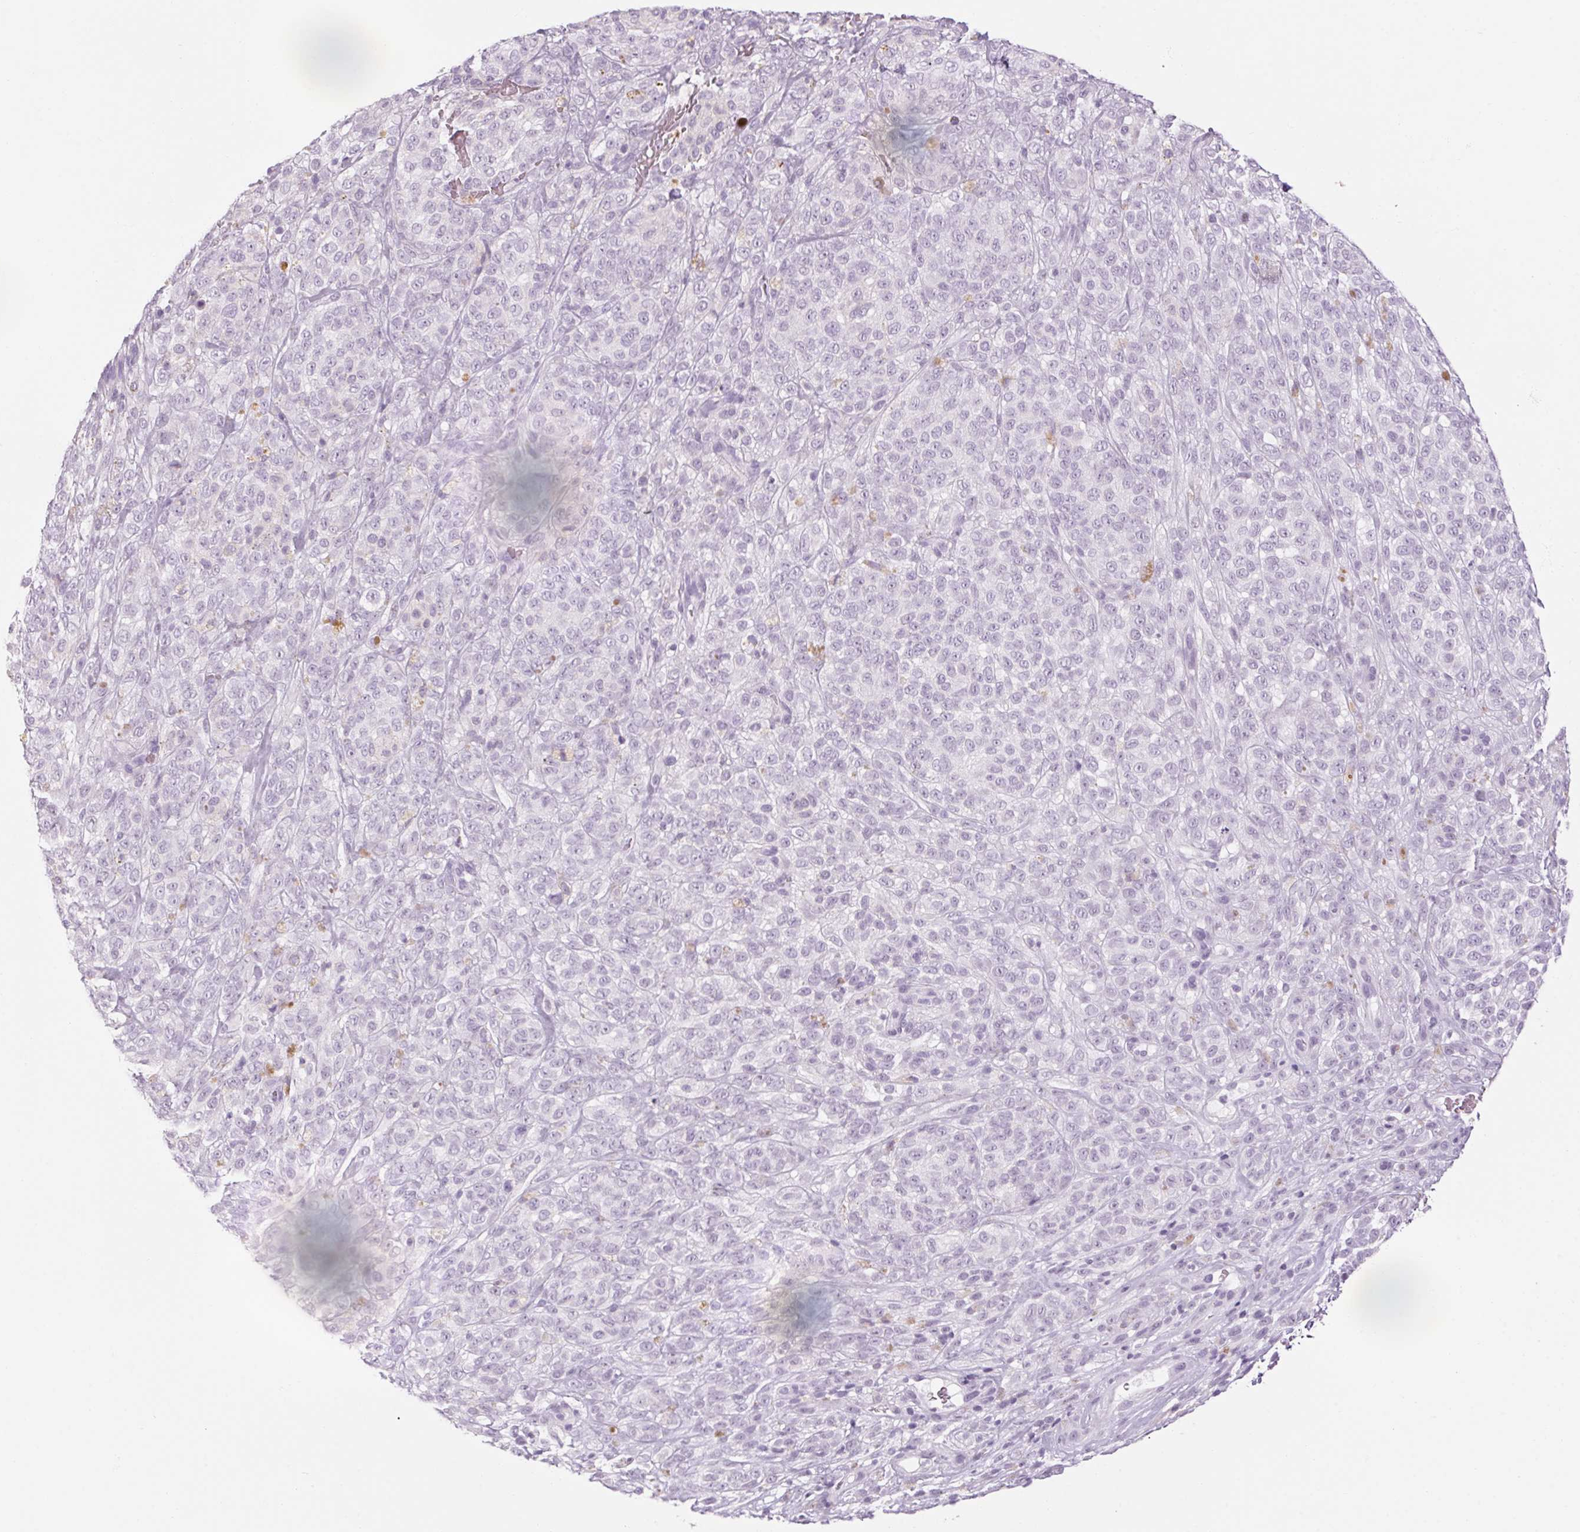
{"staining": {"intensity": "negative", "quantity": "none", "location": "none"}, "tissue": "melanoma", "cell_type": "Tumor cells", "image_type": "cancer", "snomed": [{"axis": "morphology", "description": "Malignant melanoma, NOS"}, {"axis": "topography", "description": "Skin"}], "caption": "Histopathology image shows no protein staining in tumor cells of melanoma tissue.", "gene": "RPTN", "patient": {"sex": "female", "age": 86}}